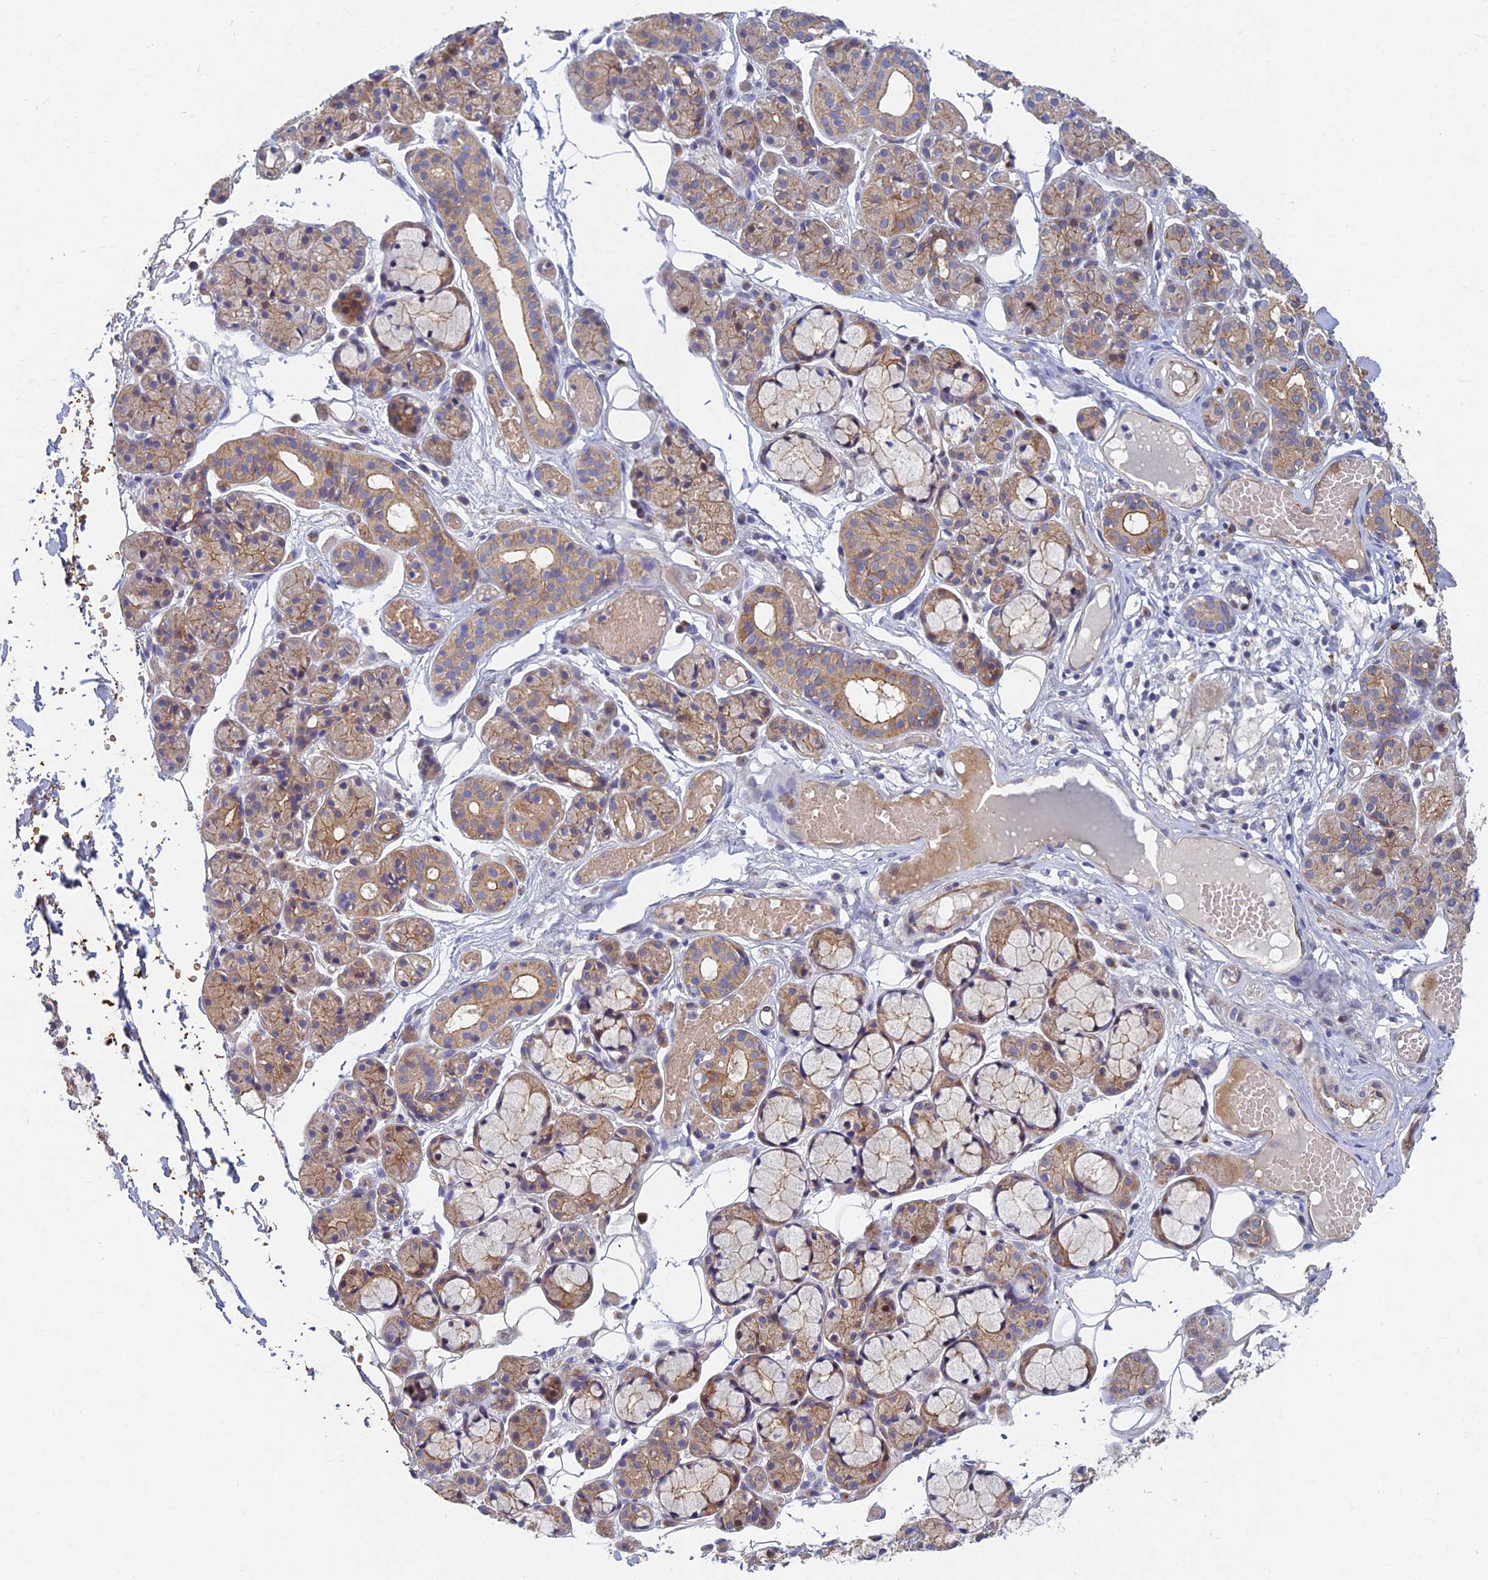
{"staining": {"intensity": "moderate", "quantity": "25%-75%", "location": "cytoplasmic/membranous"}, "tissue": "salivary gland", "cell_type": "Glandular cells", "image_type": "normal", "snomed": [{"axis": "morphology", "description": "Normal tissue, NOS"}, {"axis": "topography", "description": "Salivary gland"}], "caption": "This photomicrograph demonstrates IHC staining of benign salivary gland, with medium moderate cytoplasmic/membranous staining in about 25%-75% of glandular cells.", "gene": "RHBDL2", "patient": {"sex": "male", "age": 63}}